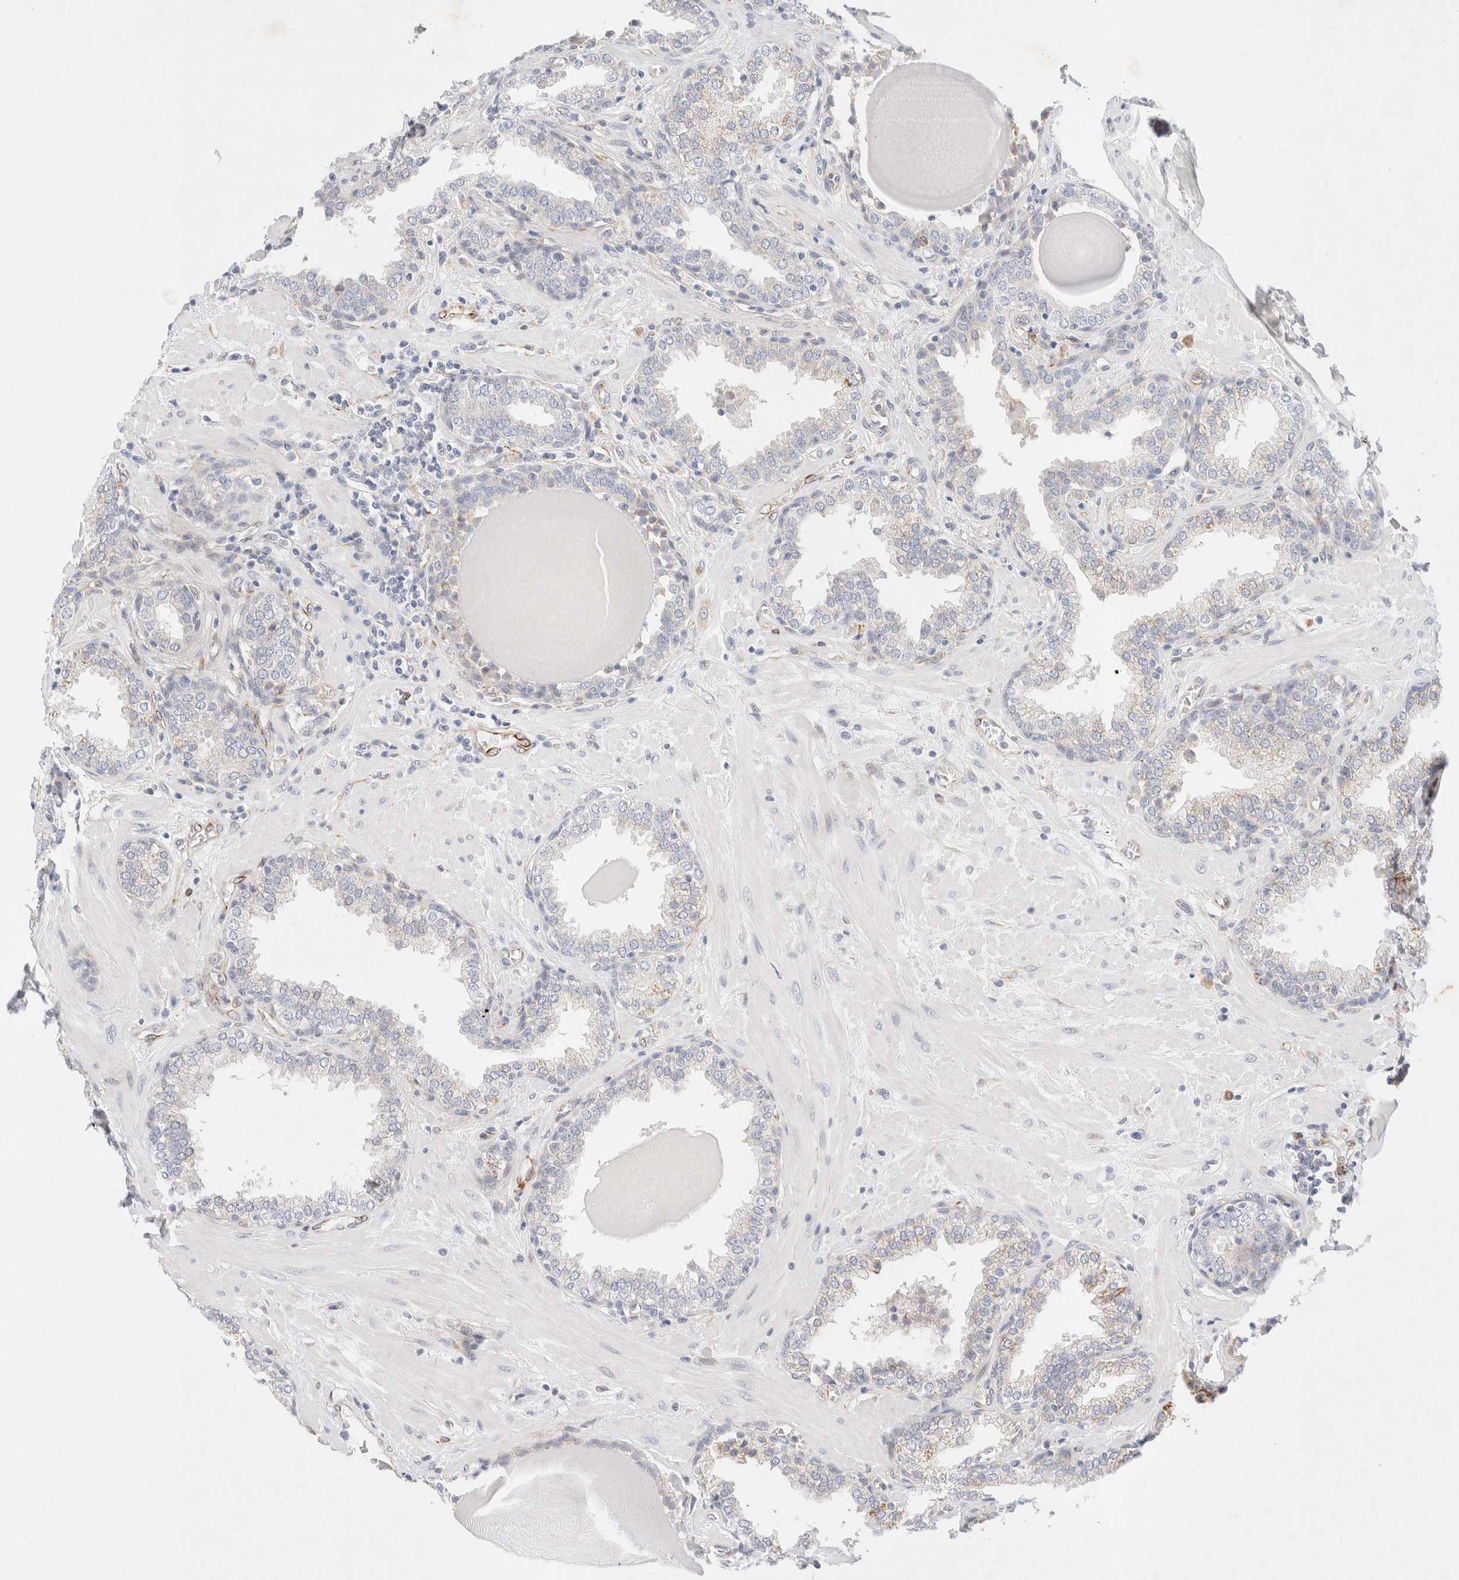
{"staining": {"intensity": "moderate", "quantity": "<25%", "location": "cytoplasmic/membranous"}, "tissue": "prostate", "cell_type": "Glandular cells", "image_type": "normal", "snomed": [{"axis": "morphology", "description": "Normal tissue, NOS"}, {"axis": "topography", "description": "Prostate"}], "caption": "This micrograph reveals benign prostate stained with immunohistochemistry (IHC) to label a protein in brown. The cytoplasmic/membranous of glandular cells show moderate positivity for the protein. Nuclei are counter-stained blue.", "gene": "SLC25A48", "patient": {"sex": "male", "age": 51}}